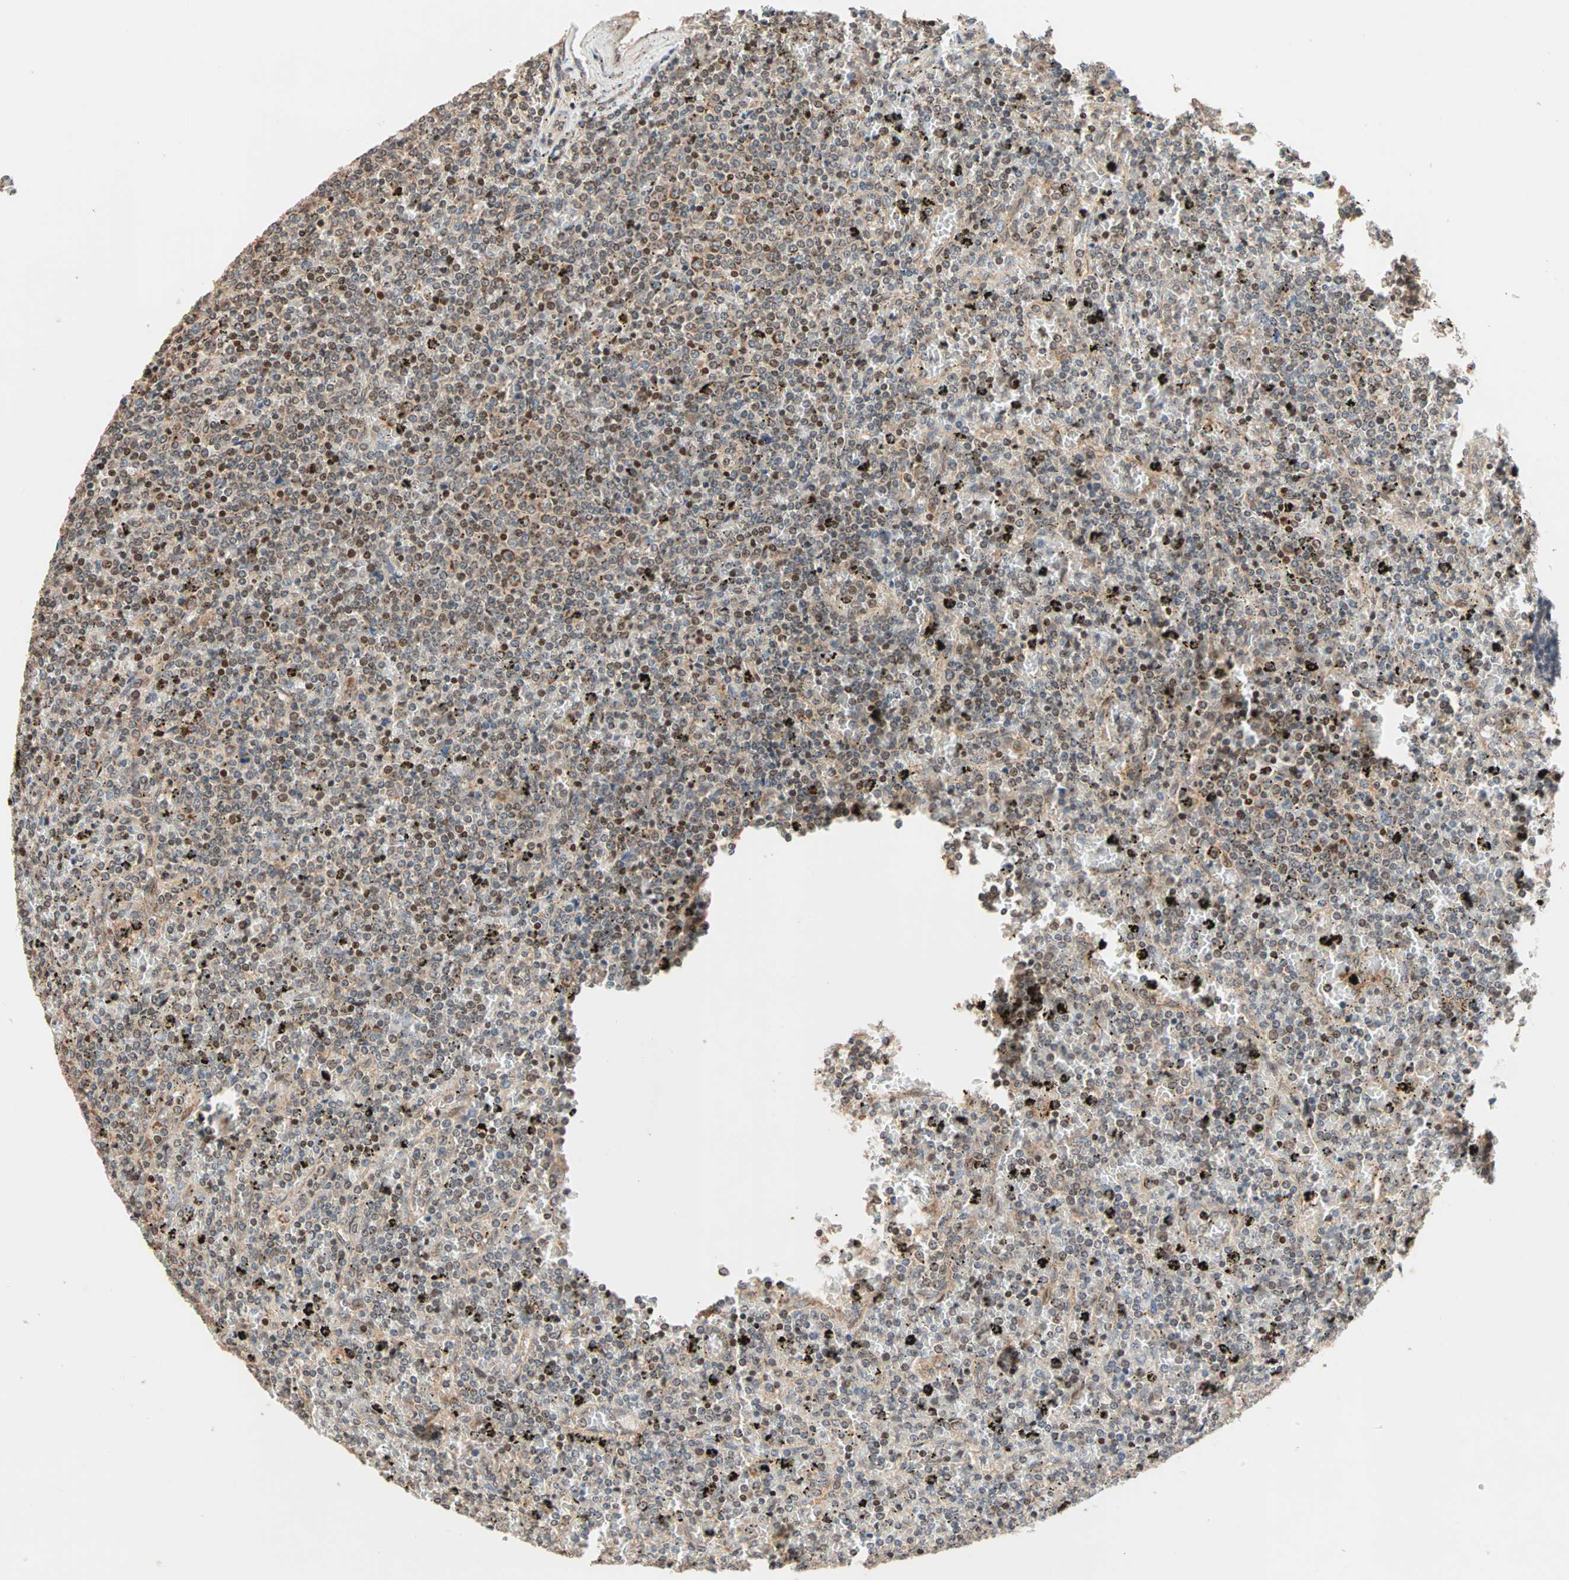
{"staining": {"intensity": "moderate", "quantity": ">75%", "location": "cytoplasmic/membranous,nuclear"}, "tissue": "lymphoma", "cell_type": "Tumor cells", "image_type": "cancer", "snomed": [{"axis": "morphology", "description": "Malignant lymphoma, non-Hodgkin's type, Low grade"}, {"axis": "topography", "description": "Spleen"}], "caption": "Moderate cytoplasmic/membranous and nuclear staining is present in about >75% of tumor cells in lymphoma.", "gene": "HECW1", "patient": {"sex": "female", "age": 77}}